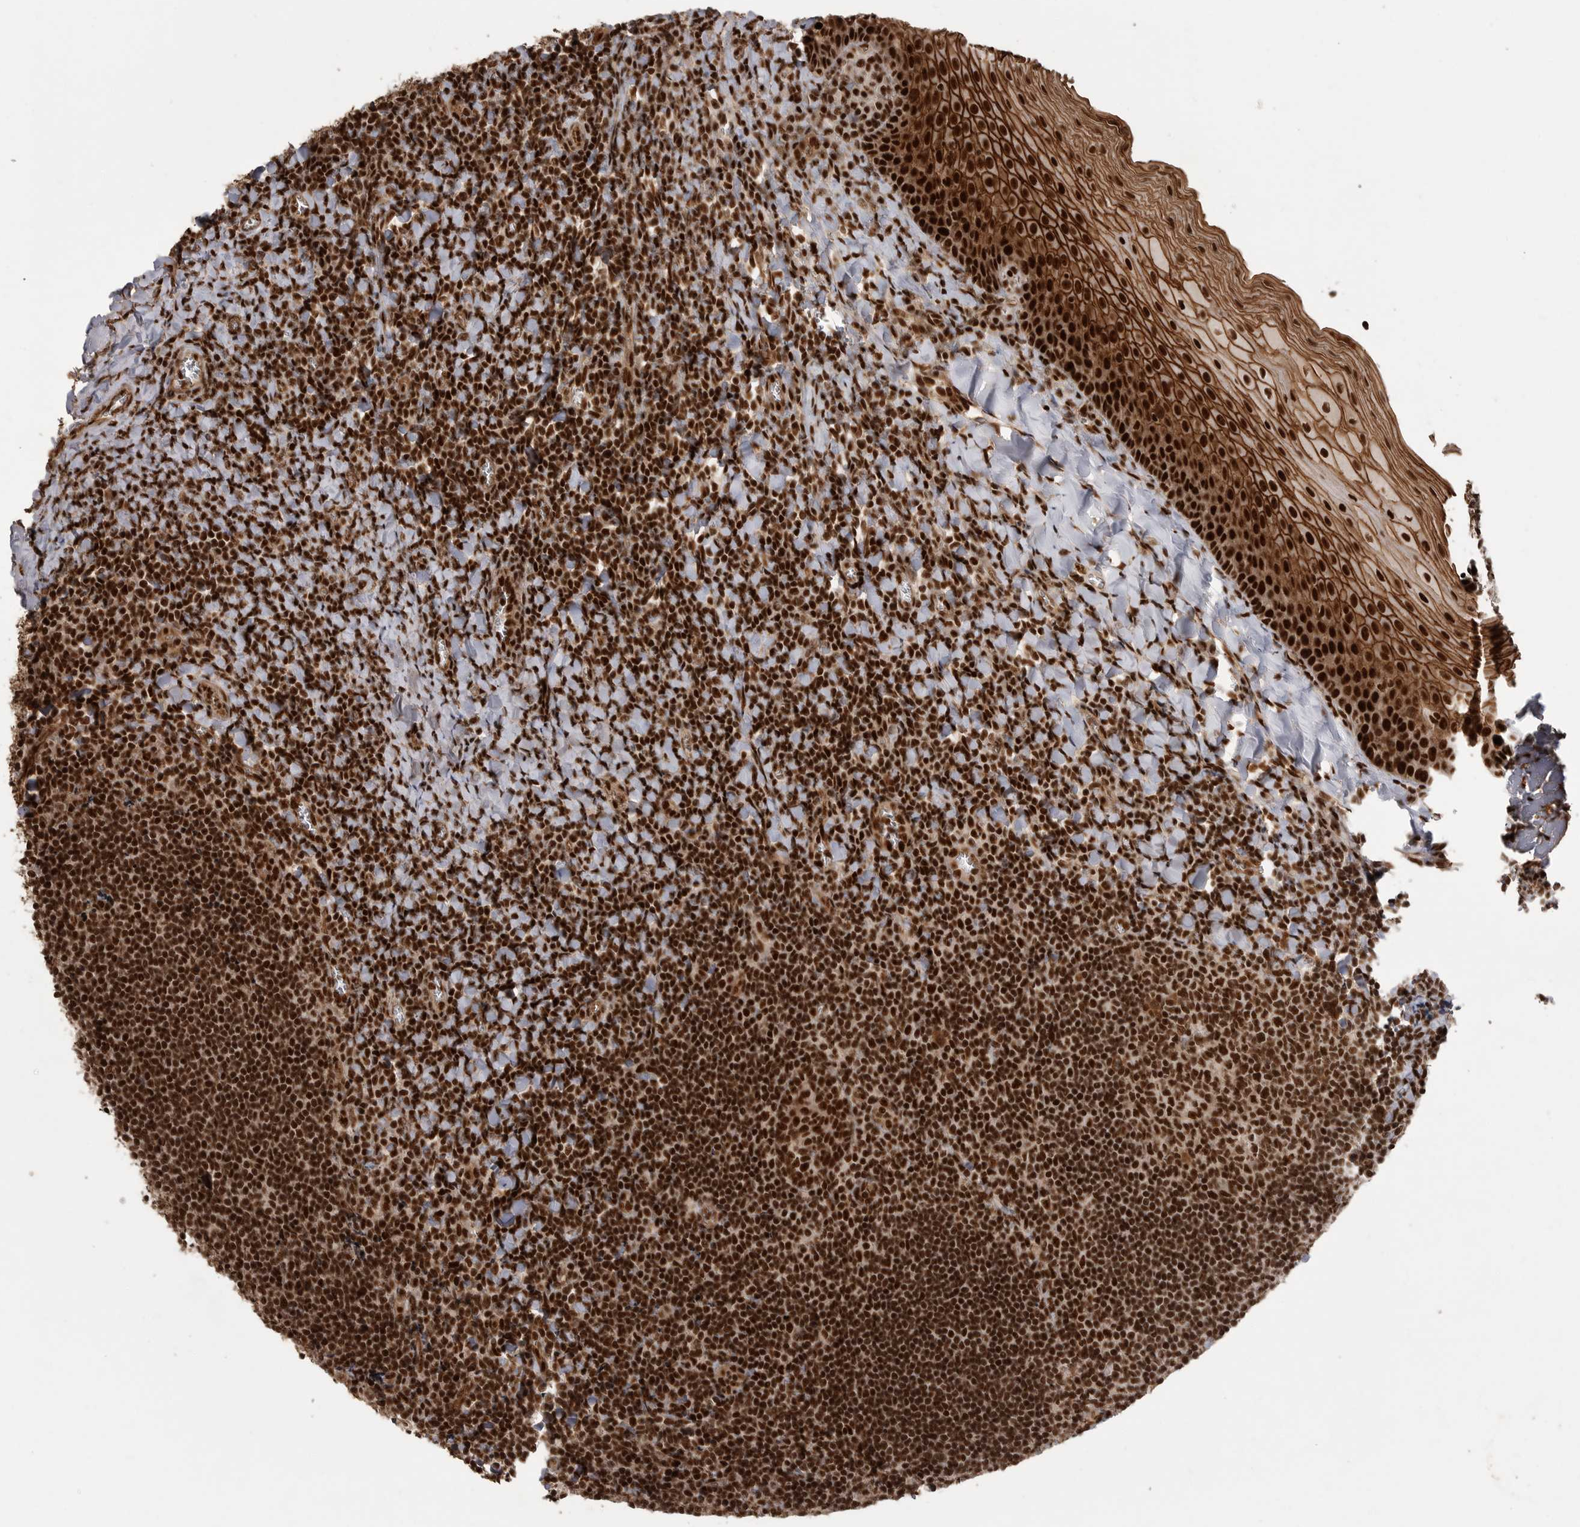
{"staining": {"intensity": "strong", "quantity": ">75%", "location": "nuclear"}, "tissue": "tonsil", "cell_type": "Germinal center cells", "image_type": "normal", "snomed": [{"axis": "morphology", "description": "Normal tissue, NOS"}, {"axis": "topography", "description": "Tonsil"}], "caption": "Immunohistochemistry (IHC) histopathology image of unremarkable tonsil stained for a protein (brown), which reveals high levels of strong nuclear staining in approximately >75% of germinal center cells.", "gene": "PPP1R8", "patient": {"sex": "male", "age": 27}}